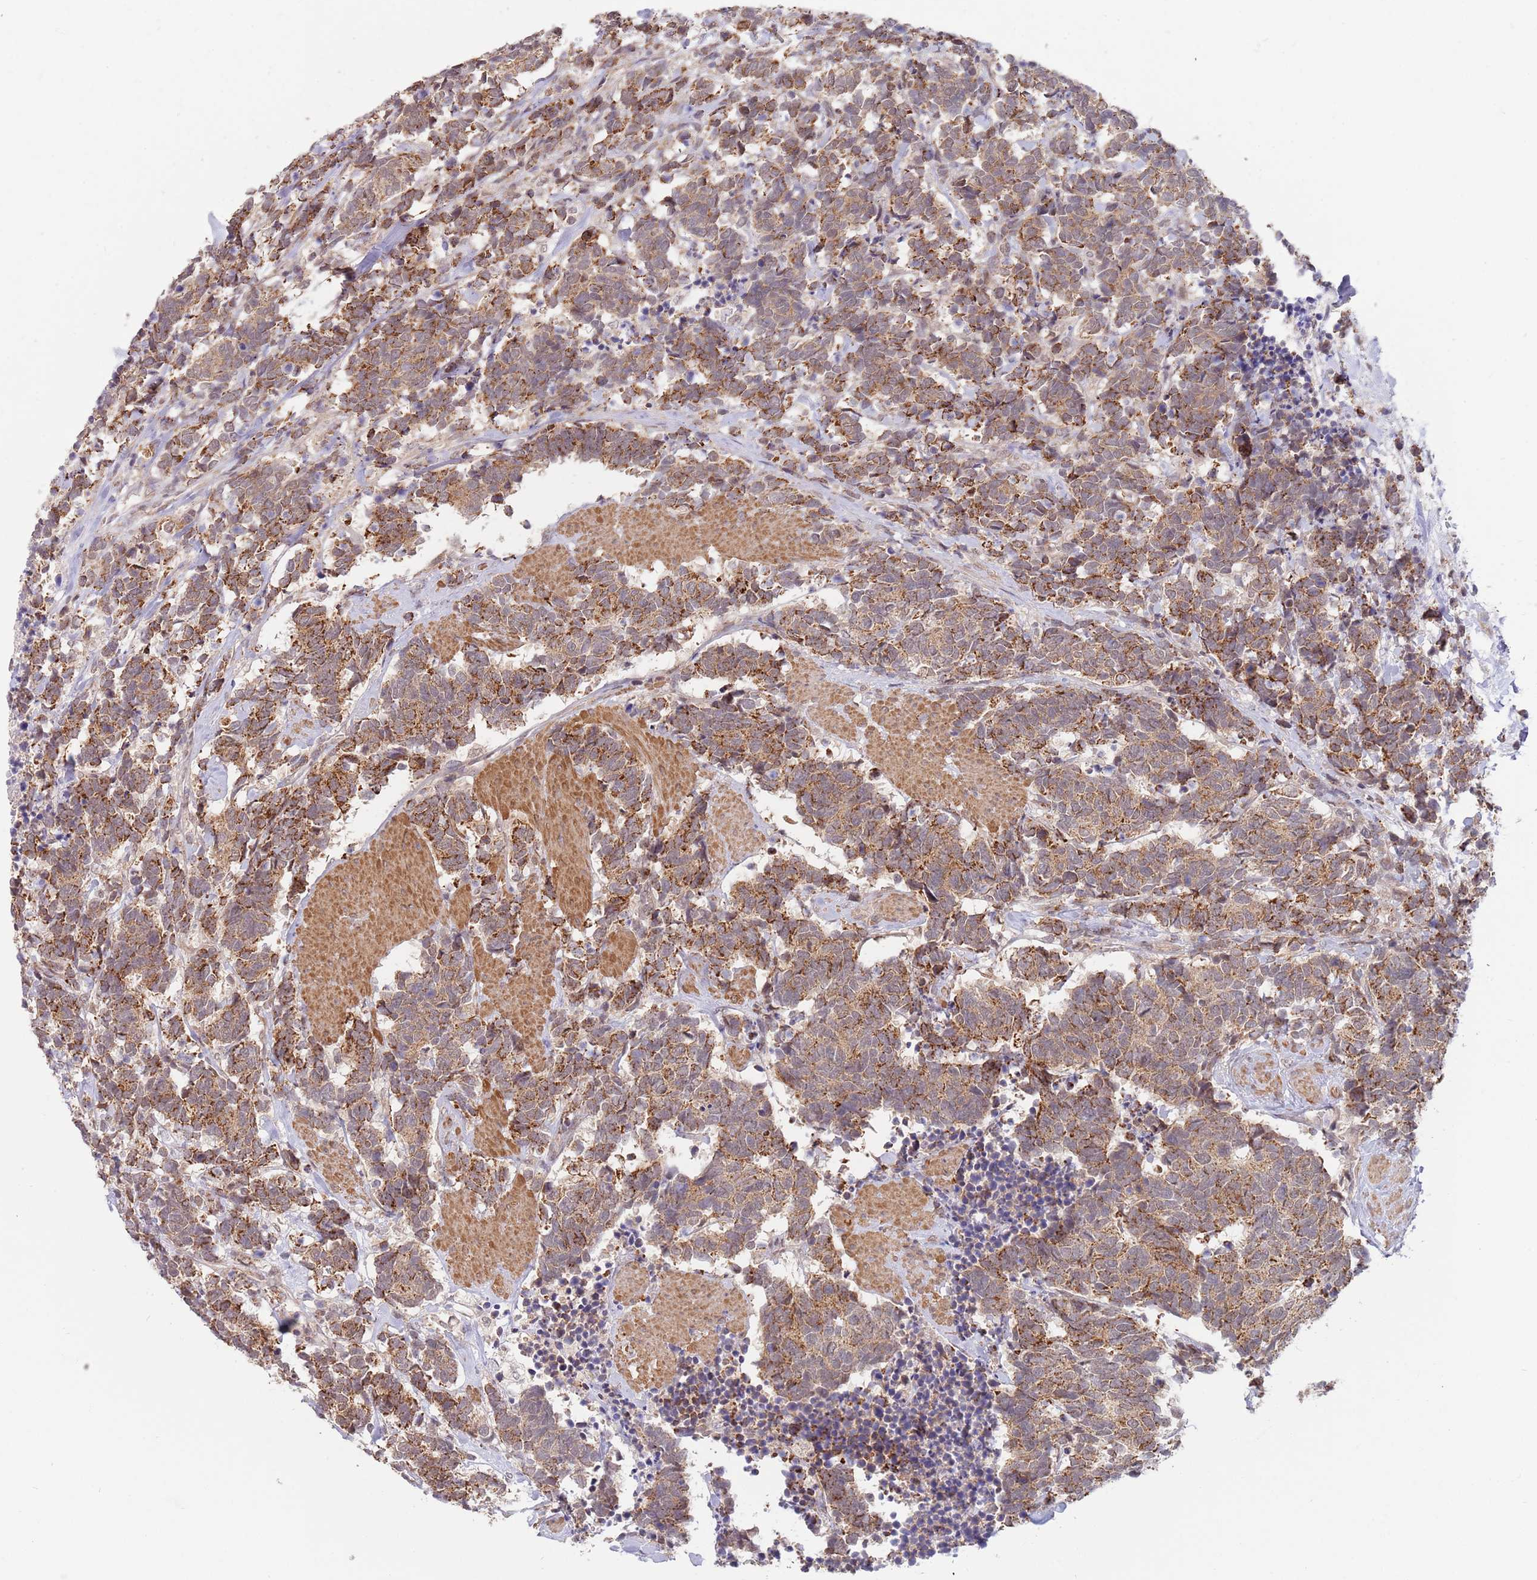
{"staining": {"intensity": "strong", "quantity": ">75%", "location": "cytoplasmic/membranous"}, "tissue": "carcinoid", "cell_type": "Tumor cells", "image_type": "cancer", "snomed": [{"axis": "morphology", "description": "Carcinoma, NOS"}, {"axis": "morphology", "description": "Carcinoid, malignant, NOS"}, {"axis": "topography", "description": "Prostate"}], "caption": "Immunohistochemistry (IHC) micrograph of neoplastic tissue: human carcinoid stained using IHC demonstrates high levels of strong protein expression localized specifically in the cytoplasmic/membranous of tumor cells, appearing as a cytoplasmic/membranous brown color.", "gene": "UQCC3", "patient": {"sex": "male", "age": 57}}